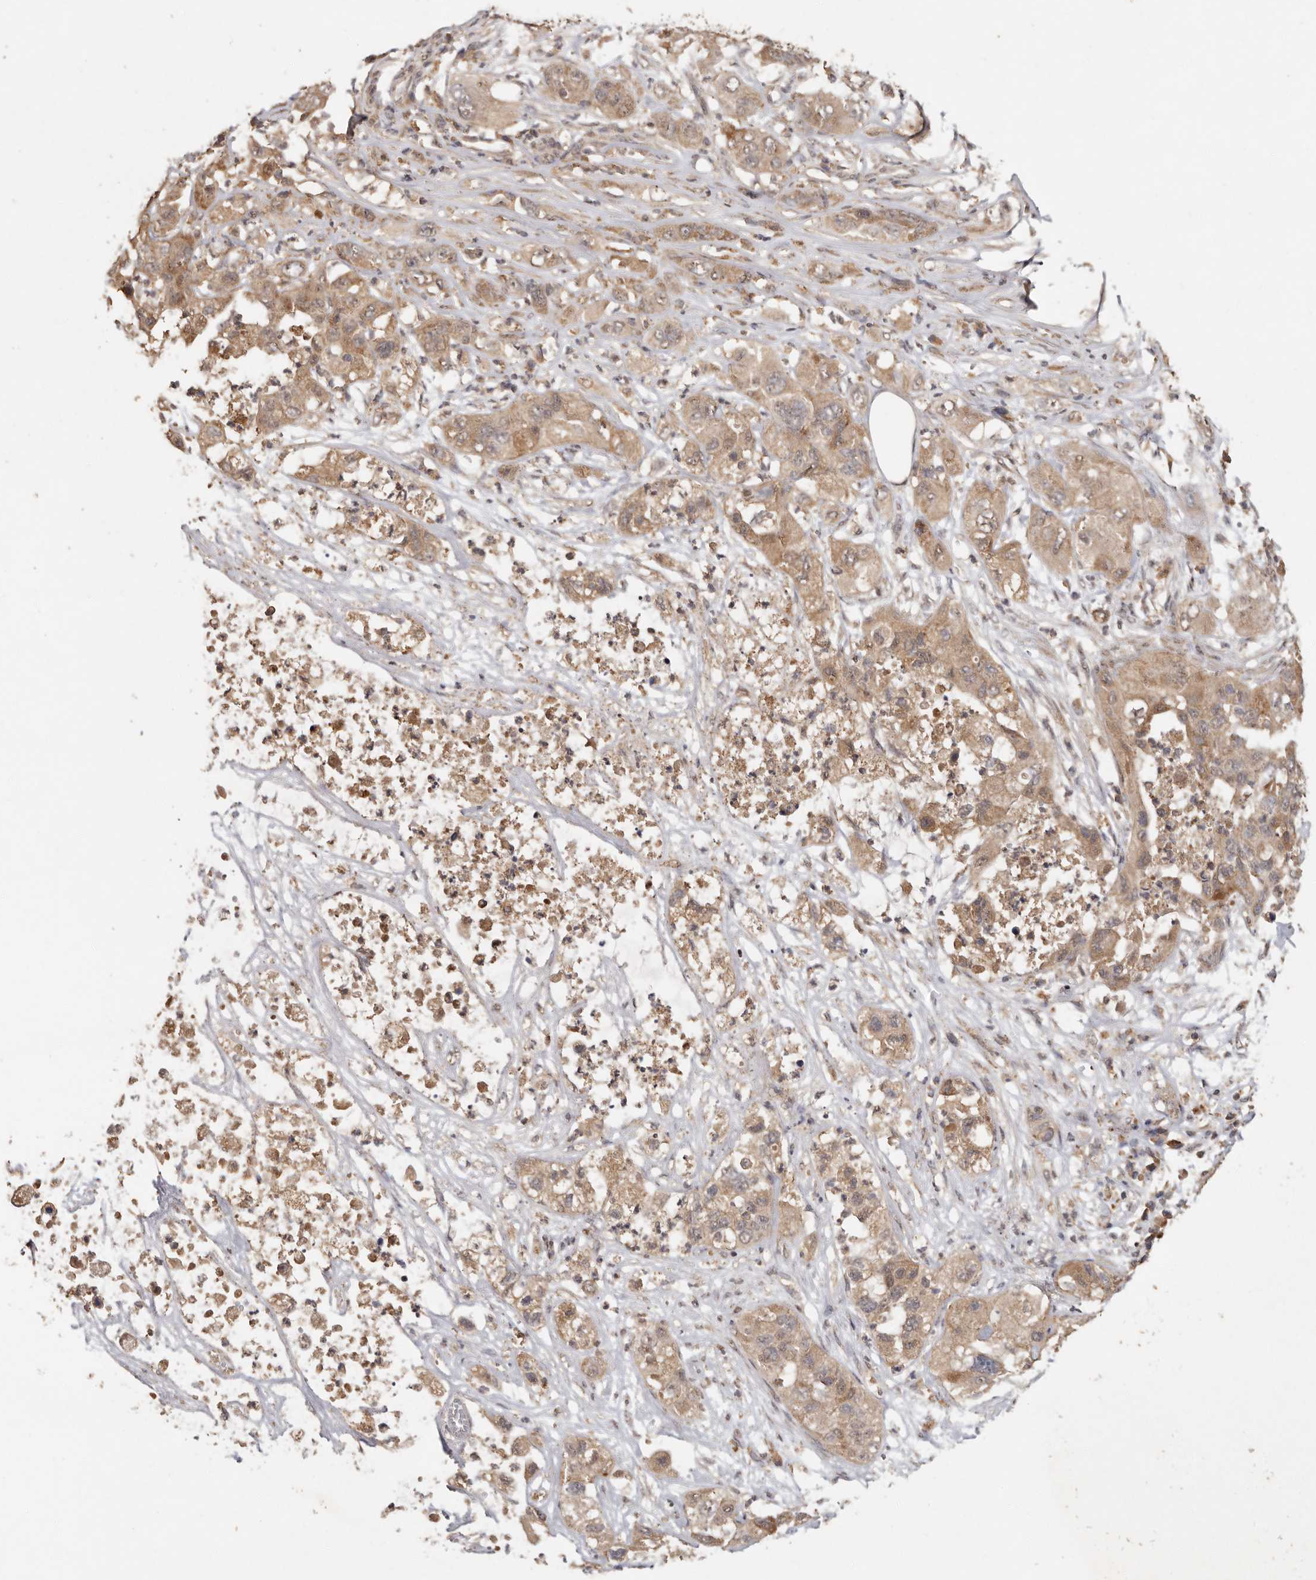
{"staining": {"intensity": "weak", "quantity": ">75%", "location": "cytoplasmic/membranous"}, "tissue": "pancreatic cancer", "cell_type": "Tumor cells", "image_type": "cancer", "snomed": [{"axis": "morphology", "description": "Adenocarcinoma, NOS"}, {"axis": "topography", "description": "Pancreas"}], "caption": "This is a photomicrograph of immunohistochemistry (IHC) staining of adenocarcinoma (pancreatic), which shows weak staining in the cytoplasmic/membranous of tumor cells.", "gene": "RWDD1", "patient": {"sex": "female", "age": 78}}